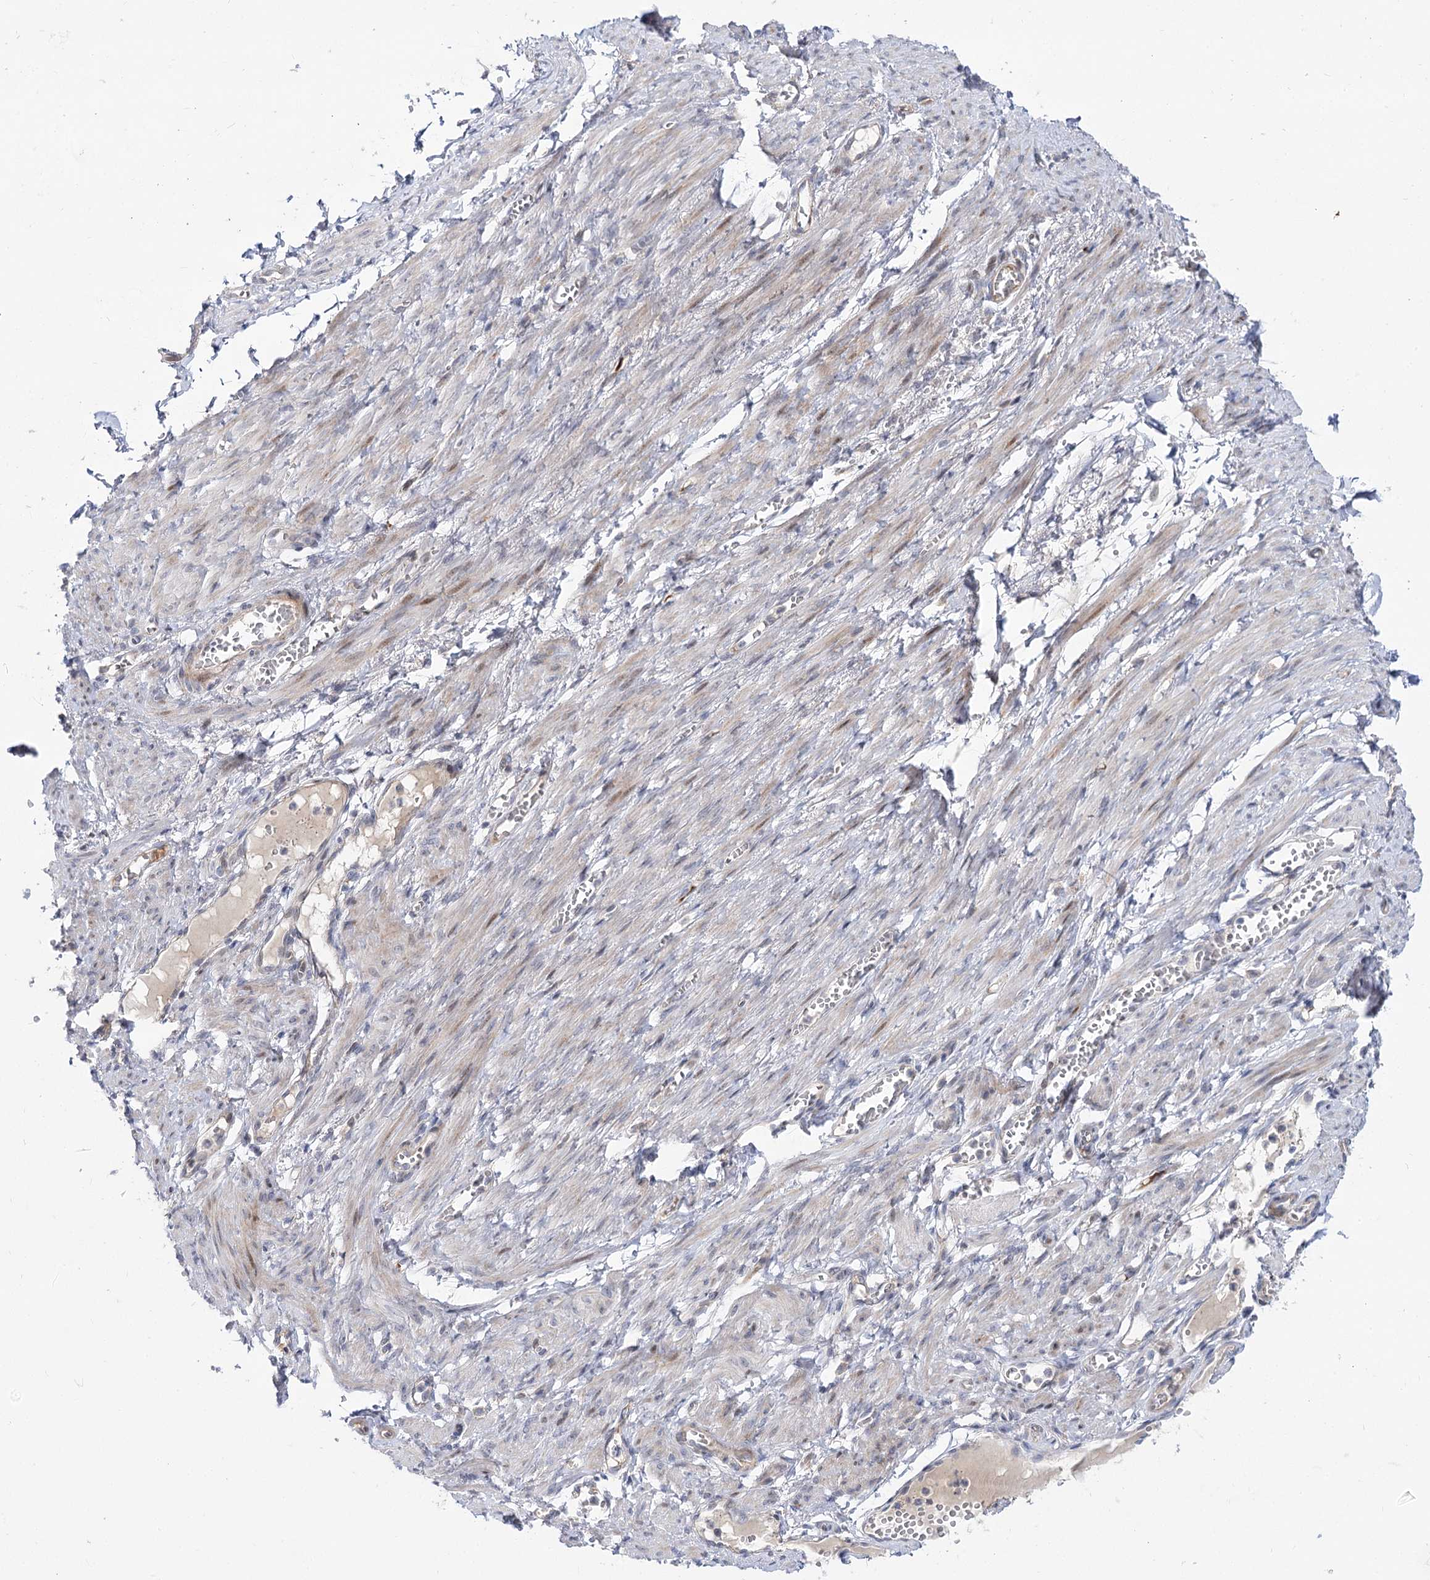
{"staining": {"intensity": "strong", "quantity": ">75%", "location": "cytoplasmic/membranous"}, "tissue": "adipose tissue", "cell_type": "Adipocytes", "image_type": "normal", "snomed": [{"axis": "morphology", "description": "Normal tissue, NOS"}, {"axis": "topography", "description": "Smooth muscle"}, {"axis": "topography", "description": "Peripheral nerve tissue"}], "caption": "Immunohistochemistry staining of normal adipose tissue, which shows high levels of strong cytoplasmic/membranous positivity in about >75% of adipocytes indicating strong cytoplasmic/membranous protein expression. The staining was performed using DAB (3,3'-diaminobenzidine) (brown) for protein detection and nuclei were counterstained in hematoxylin (blue).", "gene": "ARHGAP32", "patient": {"sex": "female", "age": 39}}